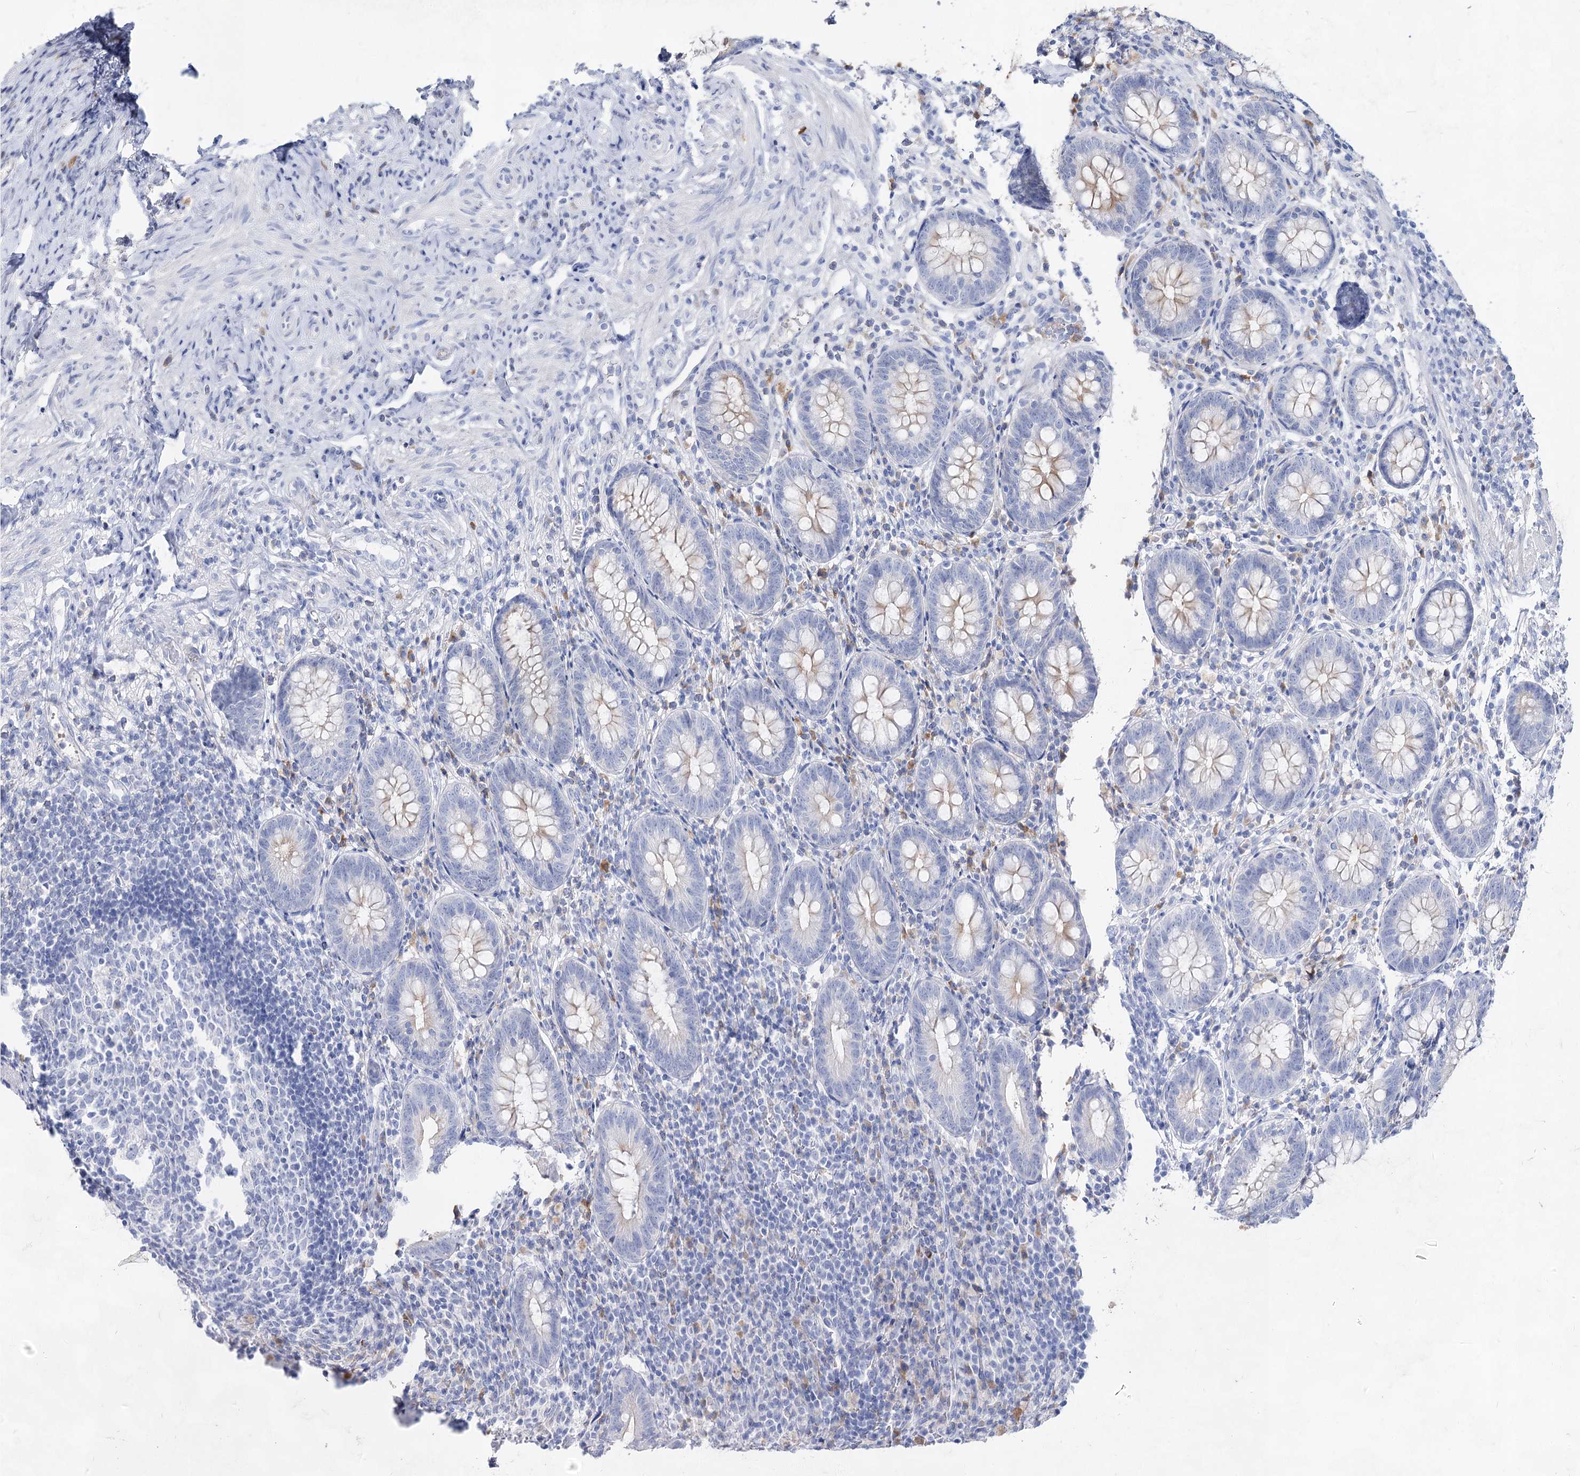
{"staining": {"intensity": "weak", "quantity": "<25%", "location": "cytoplasmic/membranous"}, "tissue": "appendix", "cell_type": "Glandular cells", "image_type": "normal", "snomed": [{"axis": "morphology", "description": "Normal tissue, NOS"}, {"axis": "topography", "description": "Appendix"}], "caption": "There is no significant positivity in glandular cells of appendix. The staining is performed using DAB (3,3'-diaminobenzidine) brown chromogen with nuclei counter-stained in using hematoxylin.", "gene": "ACRV1", "patient": {"sex": "female", "age": 54}}